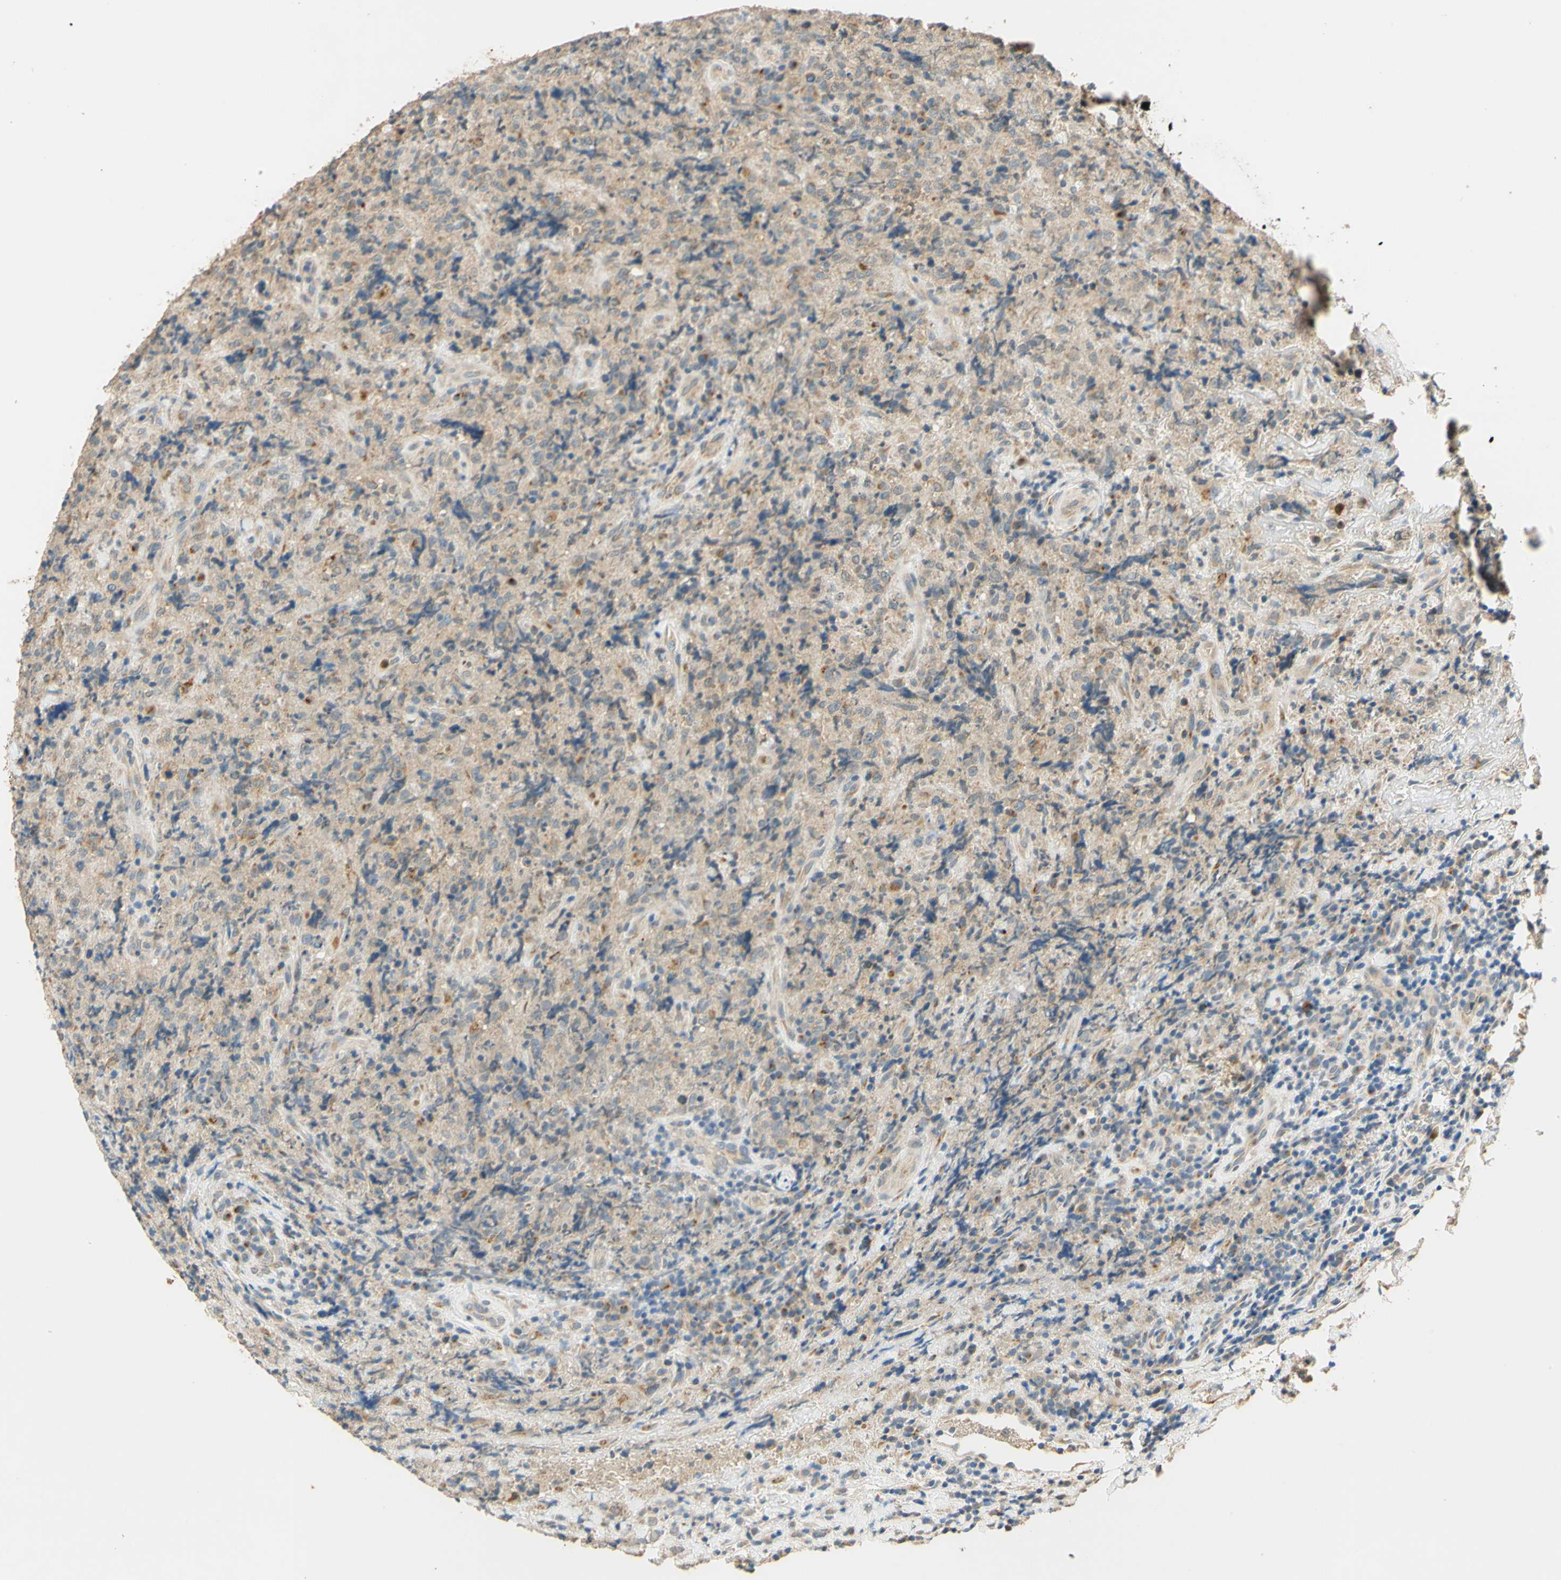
{"staining": {"intensity": "weak", "quantity": ">75%", "location": "cytoplasmic/membranous"}, "tissue": "lymphoma", "cell_type": "Tumor cells", "image_type": "cancer", "snomed": [{"axis": "morphology", "description": "Malignant lymphoma, non-Hodgkin's type, High grade"}, {"axis": "topography", "description": "Tonsil"}], "caption": "Human lymphoma stained with a brown dye exhibits weak cytoplasmic/membranous positive expression in about >75% of tumor cells.", "gene": "ENTREP2", "patient": {"sex": "female", "age": 36}}